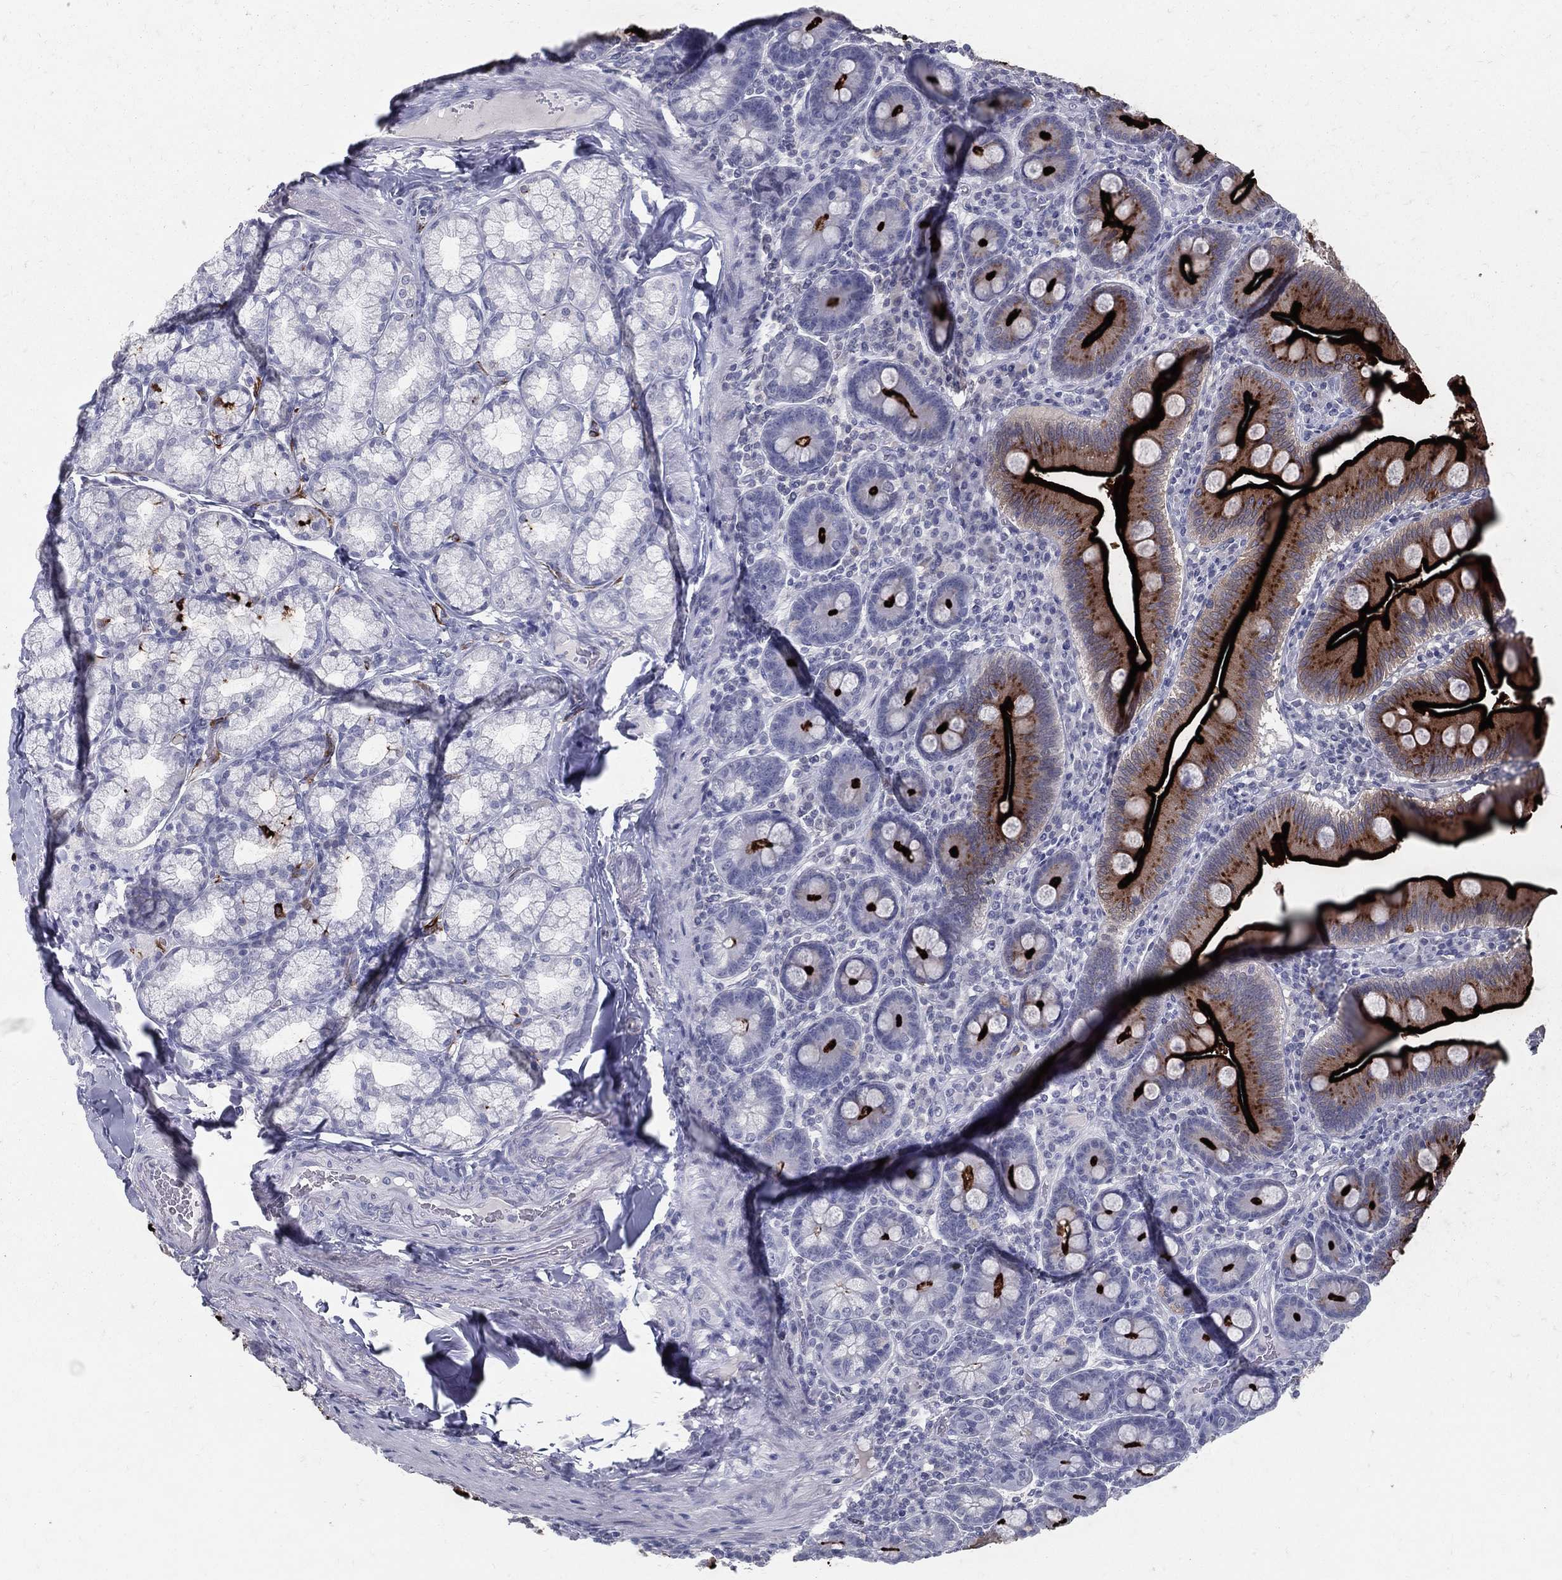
{"staining": {"intensity": "strong", "quantity": "25%-75%", "location": "cytoplasmic/membranous"}, "tissue": "duodenum", "cell_type": "Glandular cells", "image_type": "normal", "snomed": [{"axis": "morphology", "description": "Normal tissue, NOS"}, {"axis": "topography", "description": "Duodenum"}], "caption": "Immunohistochemical staining of normal duodenum shows strong cytoplasmic/membranous protein expression in approximately 25%-75% of glandular cells. The staining was performed using DAB (3,3'-diaminobenzidine), with brown indicating positive protein expression. Nuclei are stained blue with hematoxylin.", "gene": "ACE2", "patient": {"sex": "male", "age": 59}}